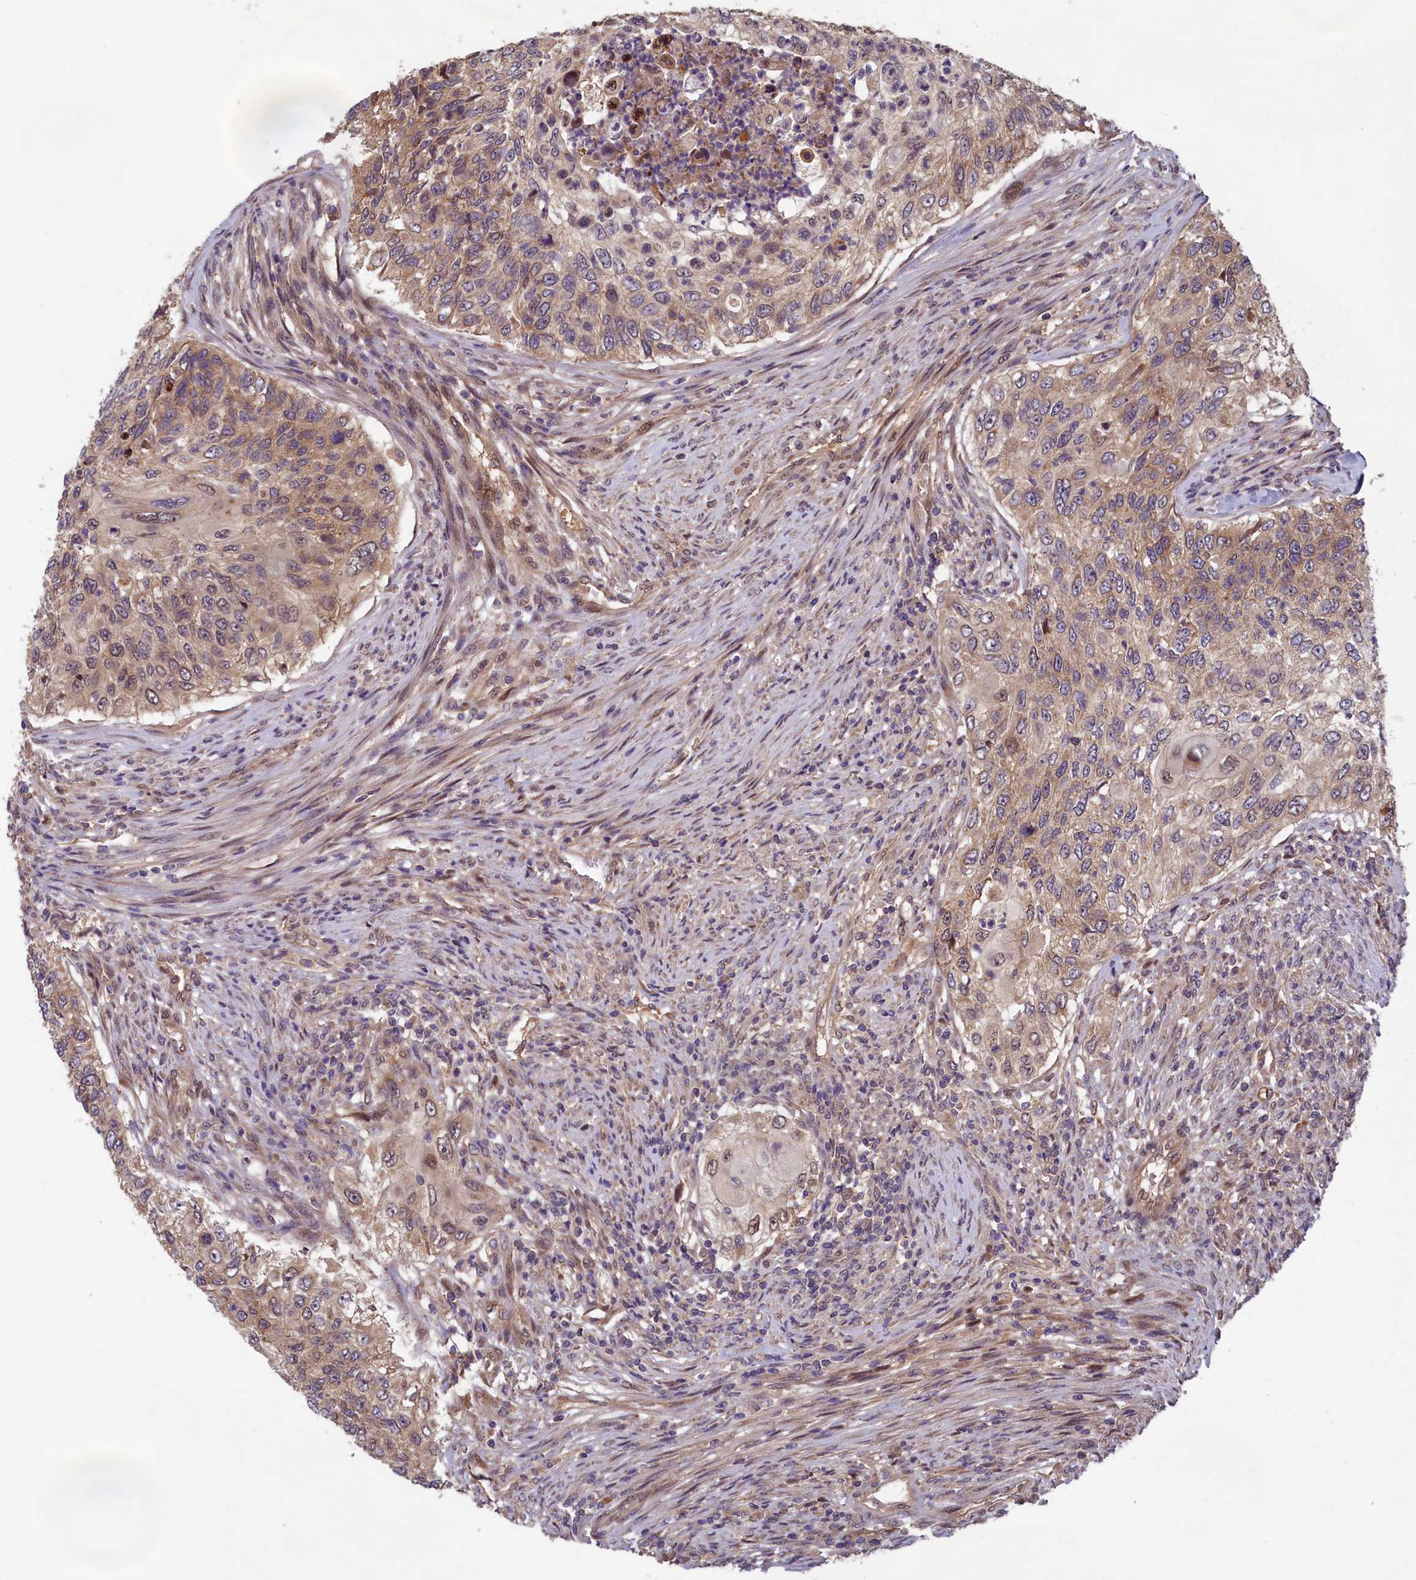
{"staining": {"intensity": "weak", "quantity": ">75%", "location": "cytoplasmic/membranous,nuclear"}, "tissue": "urothelial cancer", "cell_type": "Tumor cells", "image_type": "cancer", "snomed": [{"axis": "morphology", "description": "Urothelial carcinoma, High grade"}, {"axis": "topography", "description": "Urinary bladder"}], "caption": "Immunohistochemical staining of human high-grade urothelial carcinoma exhibits low levels of weak cytoplasmic/membranous and nuclear protein positivity in about >75% of tumor cells.", "gene": "CCDC15", "patient": {"sex": "female", "age": 60}}